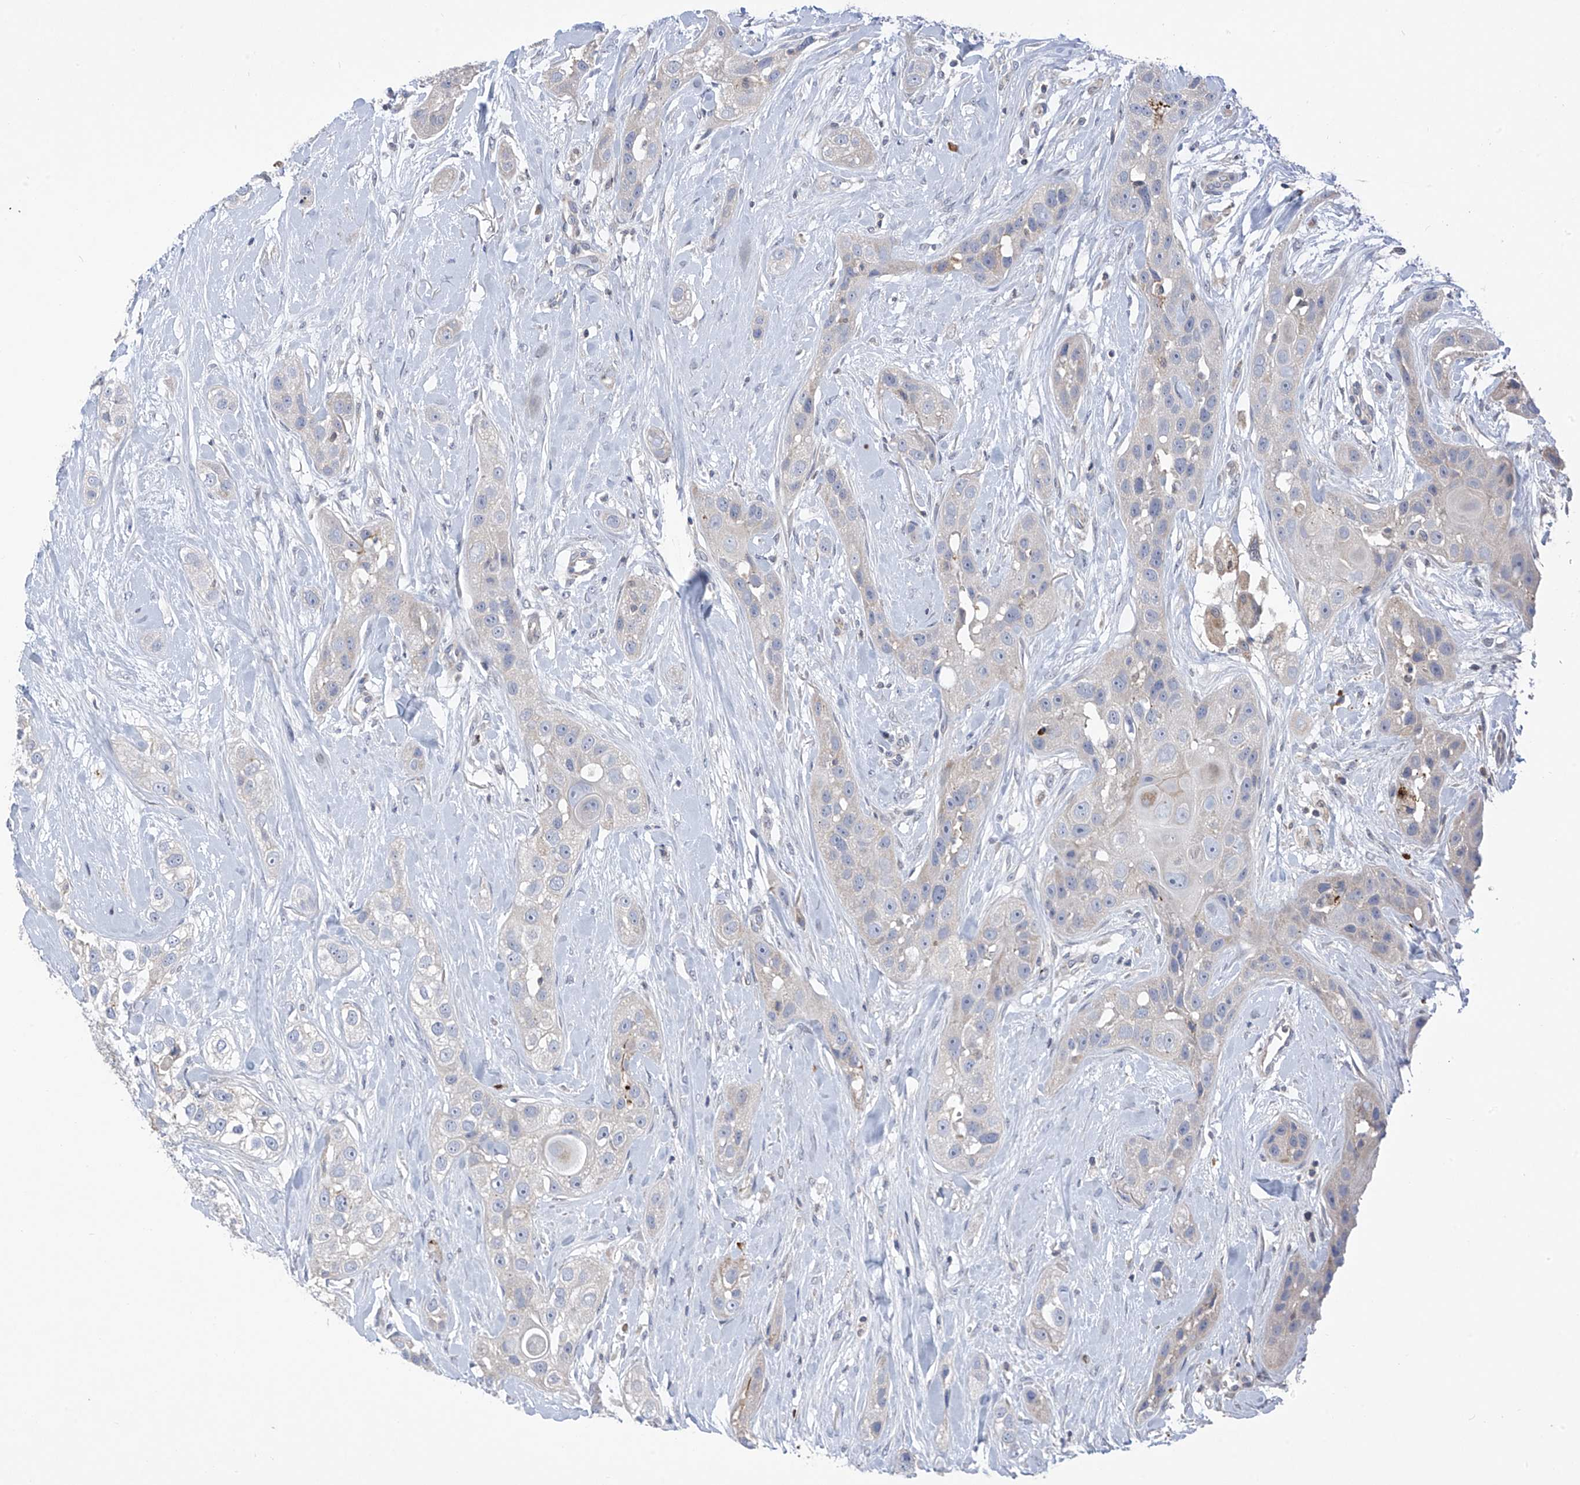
{"staining": {"intensity": "negative", "quantity": "none", "location": "none"}, "tissue": "head and neck cancer", "cell_type": "Tumor cells", "image_type": "cancer", "snomed": [{"axis": "morphology", "description": "Normal tissue, NOS"}, {"axis": "morphology", "description": "Squamous cell carcinoma, NOS"}, {"axis": "topography", "description": "Skeletal muscle"}, {"axis": "topography", "description": "Head-Neck"}], "caption": "DAB immunohistochemical staining of human head and neck squamous cell carcinoma reveals no significant positivity in tumor cells.", "gene": "SLCO4A1", "patient": {"sex": "male", "age": 51}}